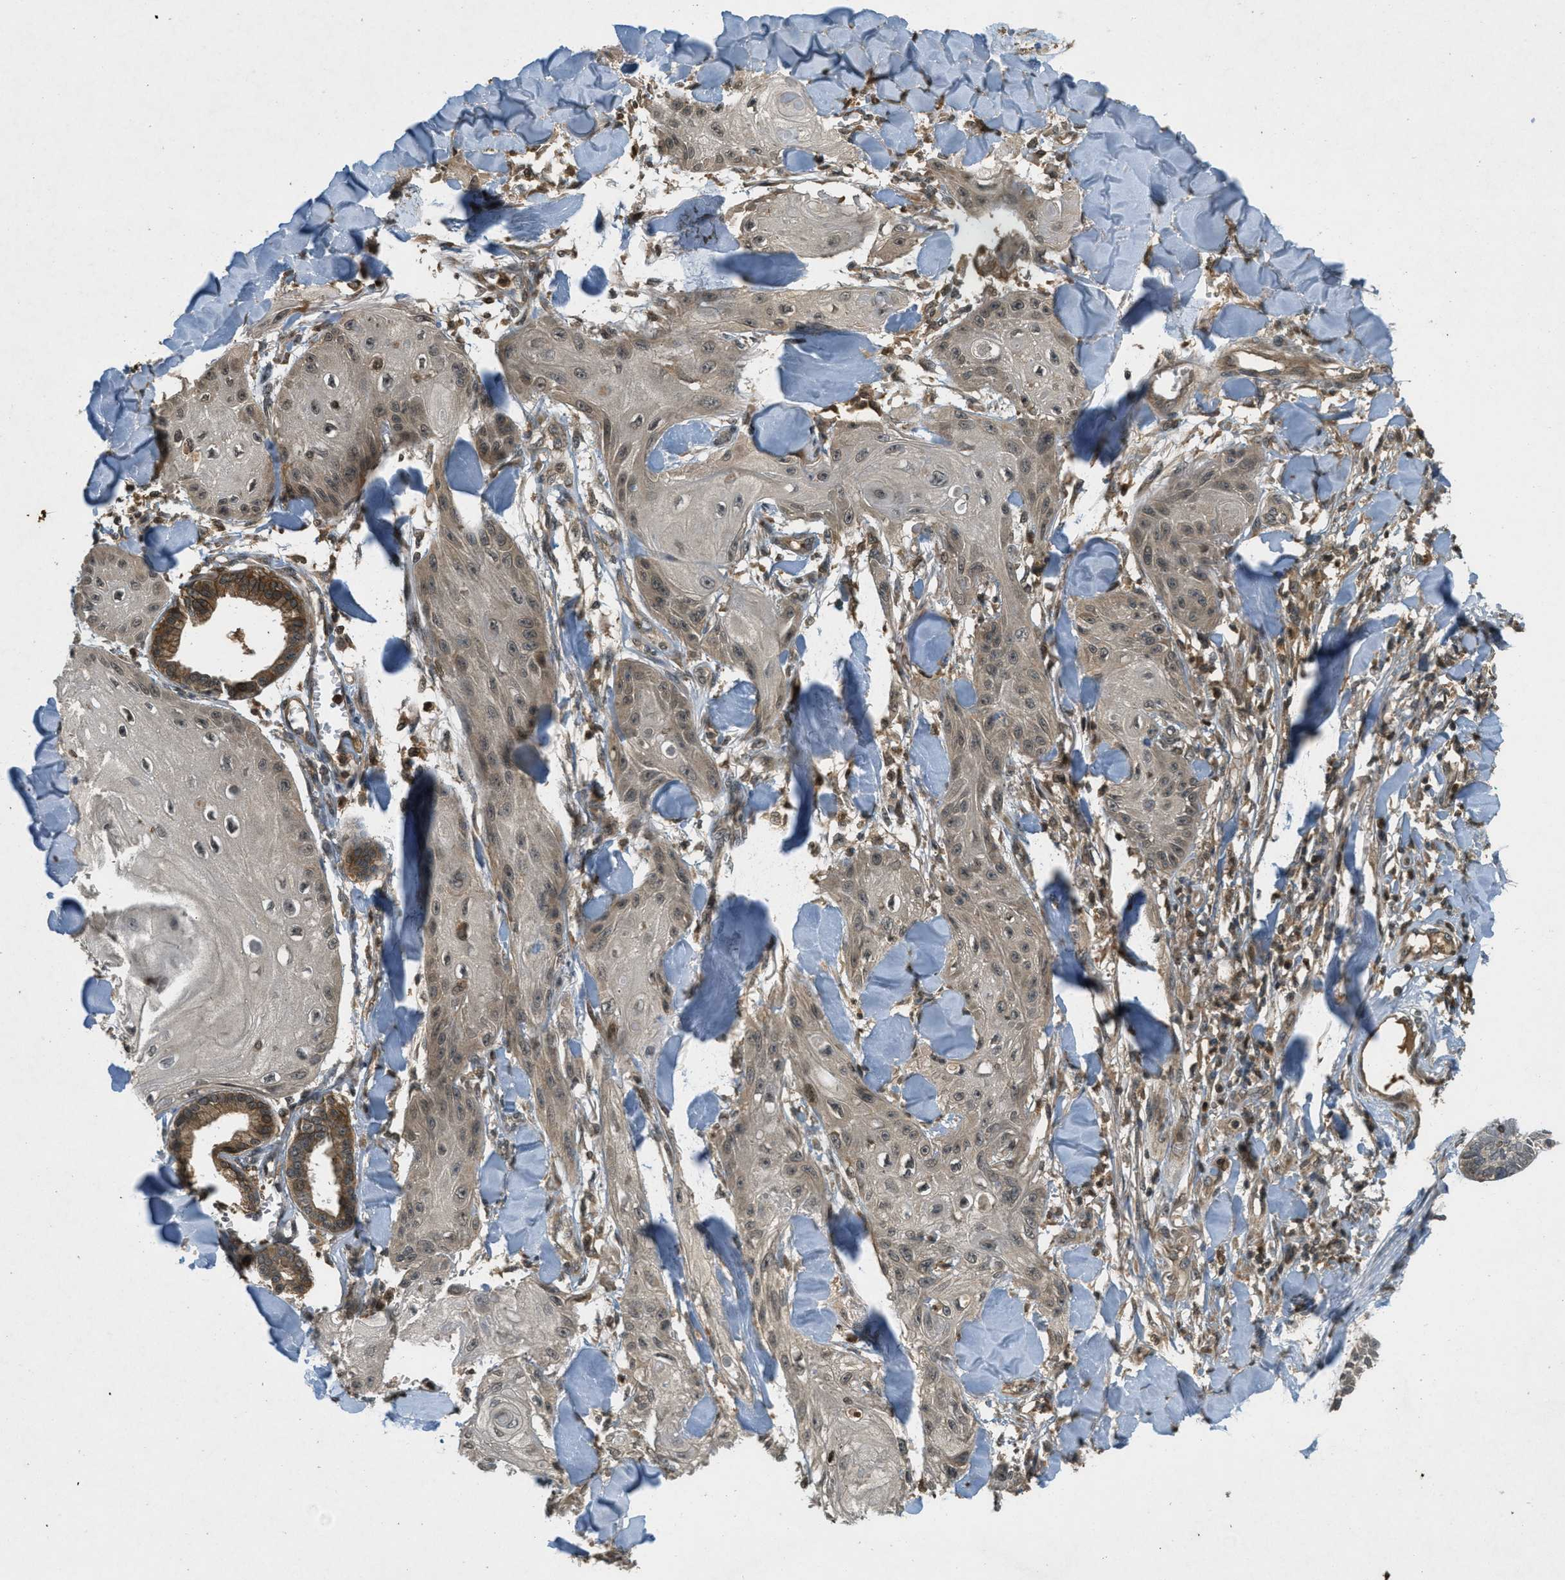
{"staining": {"intensity": "weak", "quantity": ">75%", "location": "cytoplasmic/membranous"}, "tissue": "skin cancer", "cell_type": "Tumor cells", "image_type": "cancer", "snomed": [{"axis": "morphology", "description": "Squamous cell carcinoma, NOS"}, {"axis": "topography", "description": "Skin"}], "caption": "Human squamous cell carcinoma (skin) stained with a brown dye displays weak cytoplasmic/membranous positive expression in about >75% of tumor cells.", "gene": "ATG7", "patient": {"sex": "male", "age": 74}}